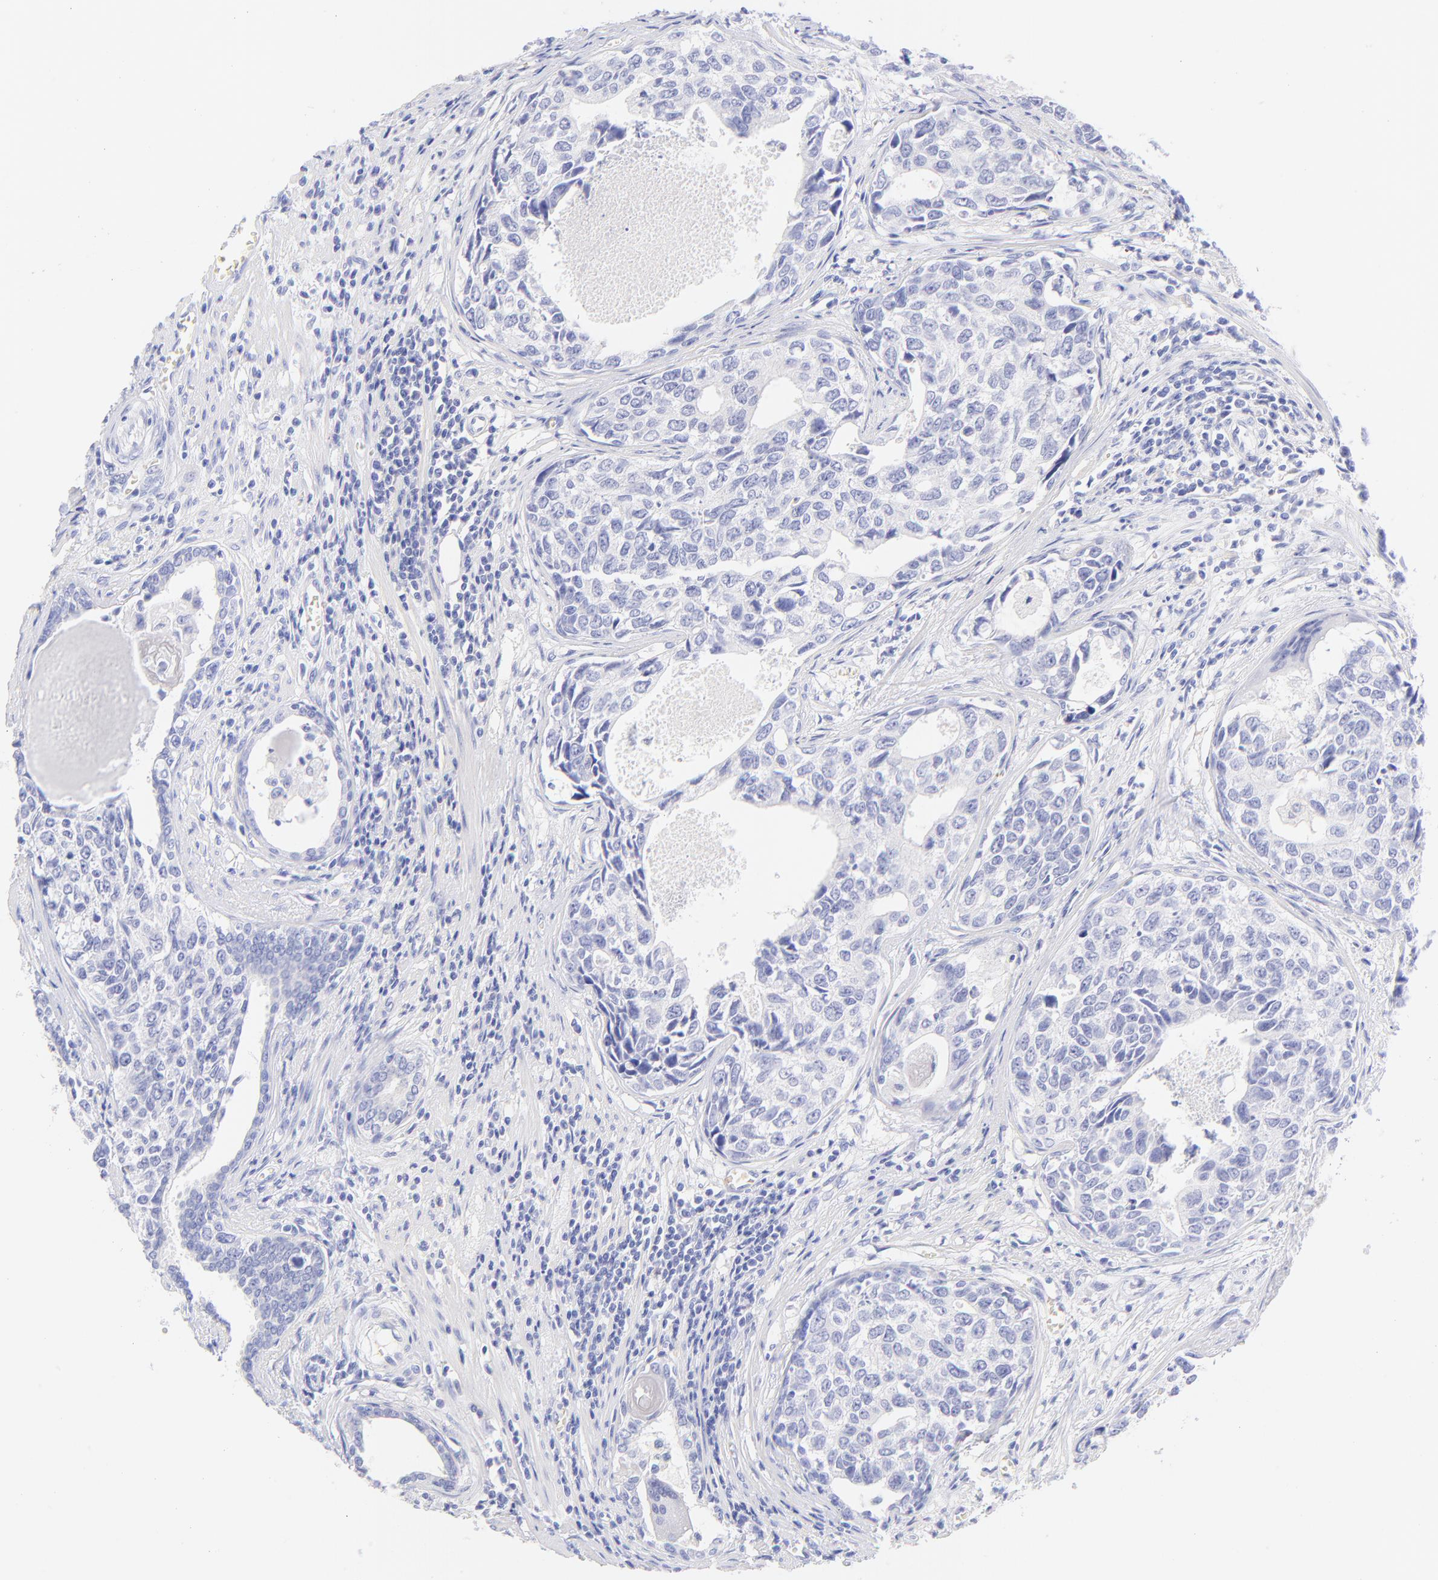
{"staining": {"intensity": "negative", "quantity": "none", "location": "none"}, "tissue": "urothelial cancer", "cell_type": "Tumor cells", "image_type": "cancer", "snomed": [{"axis": "morphology", "description": "Urothelial carcinoma, High grade"}, {"axis": "topography", "description": "Urinary bladder"}], "caption": "This is an immunohistochemistry (IHC) photomicrograph of human urothelial carcinoma (high-grade). There is no staining in tumor cells.", "gene": "FRMPD3", "patient": {"sex": "male", "age": 81}}